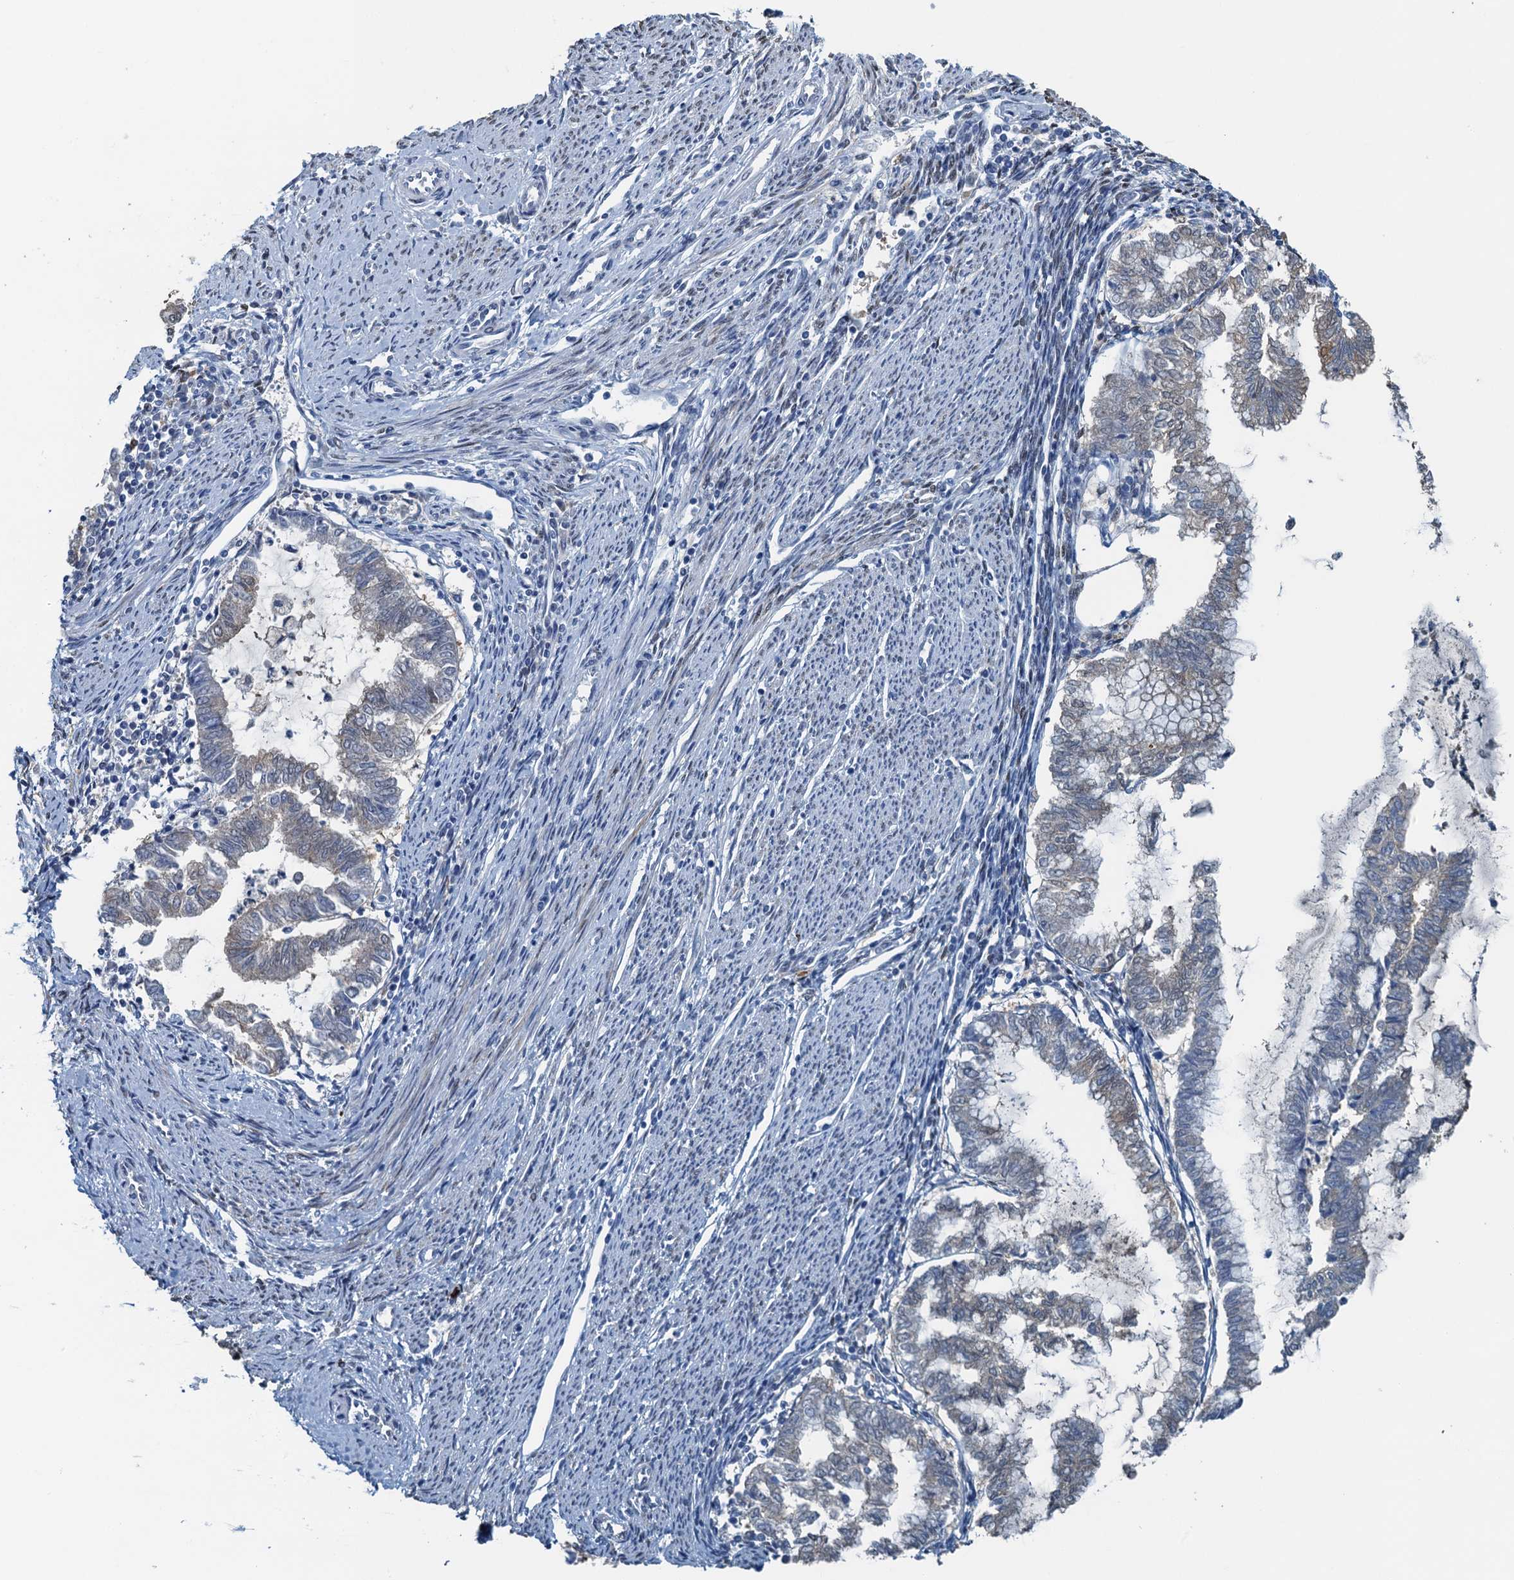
{"staining": {"intensity": "weak", "quantity": "<25%", "location": "nuclear"}, "tissue": "endometrial cancer", "cell_type": "Tumor cells", "image_type": "cancer", "snomed": [{"axis": "morphology", "description": "Adenocarcinoma, NOS"}, {"axis": "topography", "description": "Endometrium"}], "caption": "There is no significant expression in tumor cells of endometrial cancer.", "gene": "AHCY", "patient": {"sex": "female", "age": 79}}